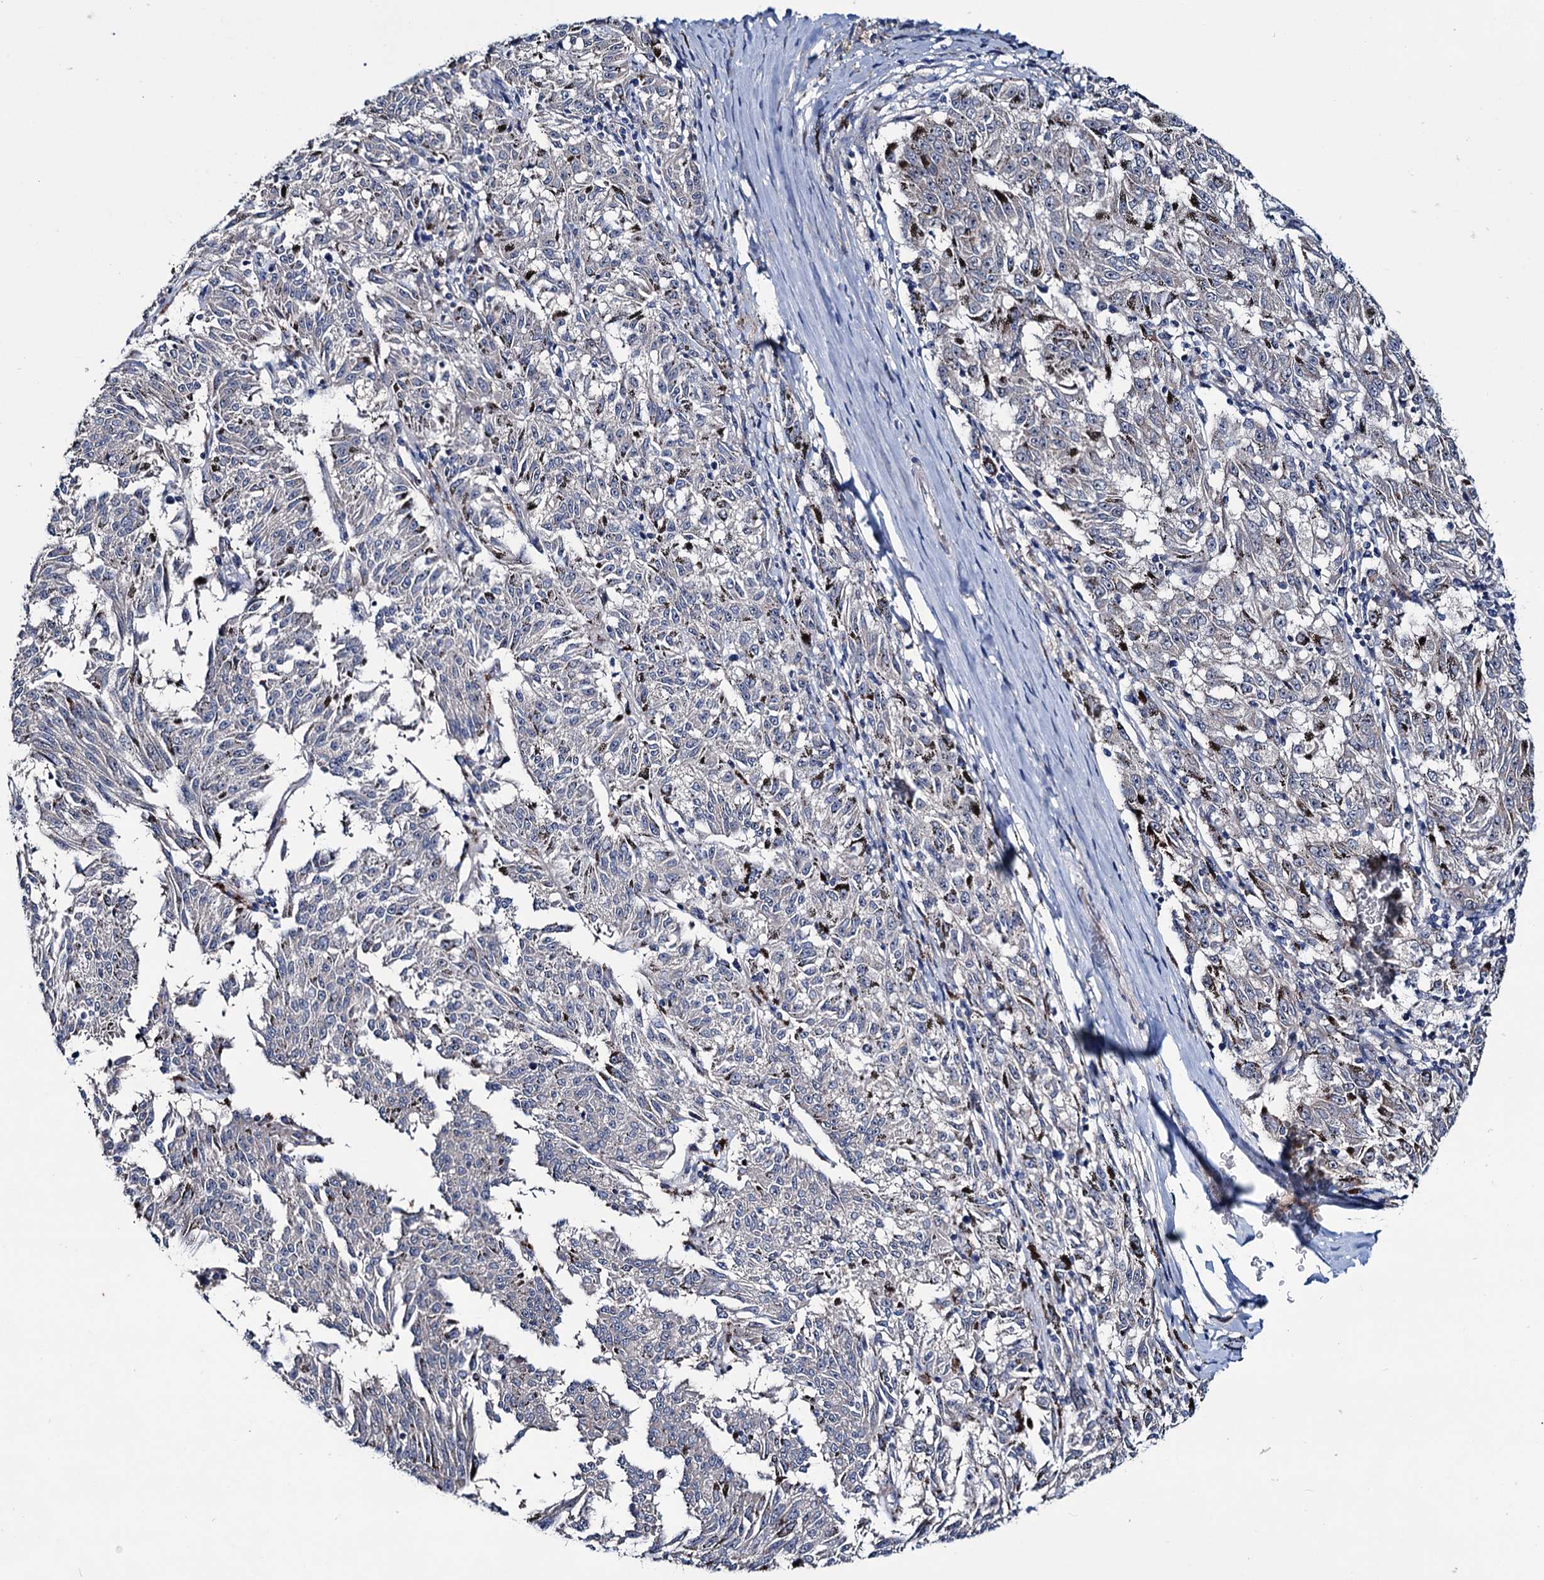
{"staining": {"intensity": "negative", "quantity": "none", "location": "none"}, "tissue": "melanoma", "cell_type": "Tumor cells", "image_type": "cancer", "snomed": [{"axis": "morphology", "description": "Malignant melanoma, NOS"}, {"axis": "topography", "description": "Skin"}], "caption": "The histopathology image reveals no staining of tumor cells in melanoma. (Brightfield microscopy of DAB (3,3'-diaminobenzidine) immunohistochemistry (IHC) at high magnification).", "gene": "EYA4", "patient": {"sex": "female", "age": 72}}